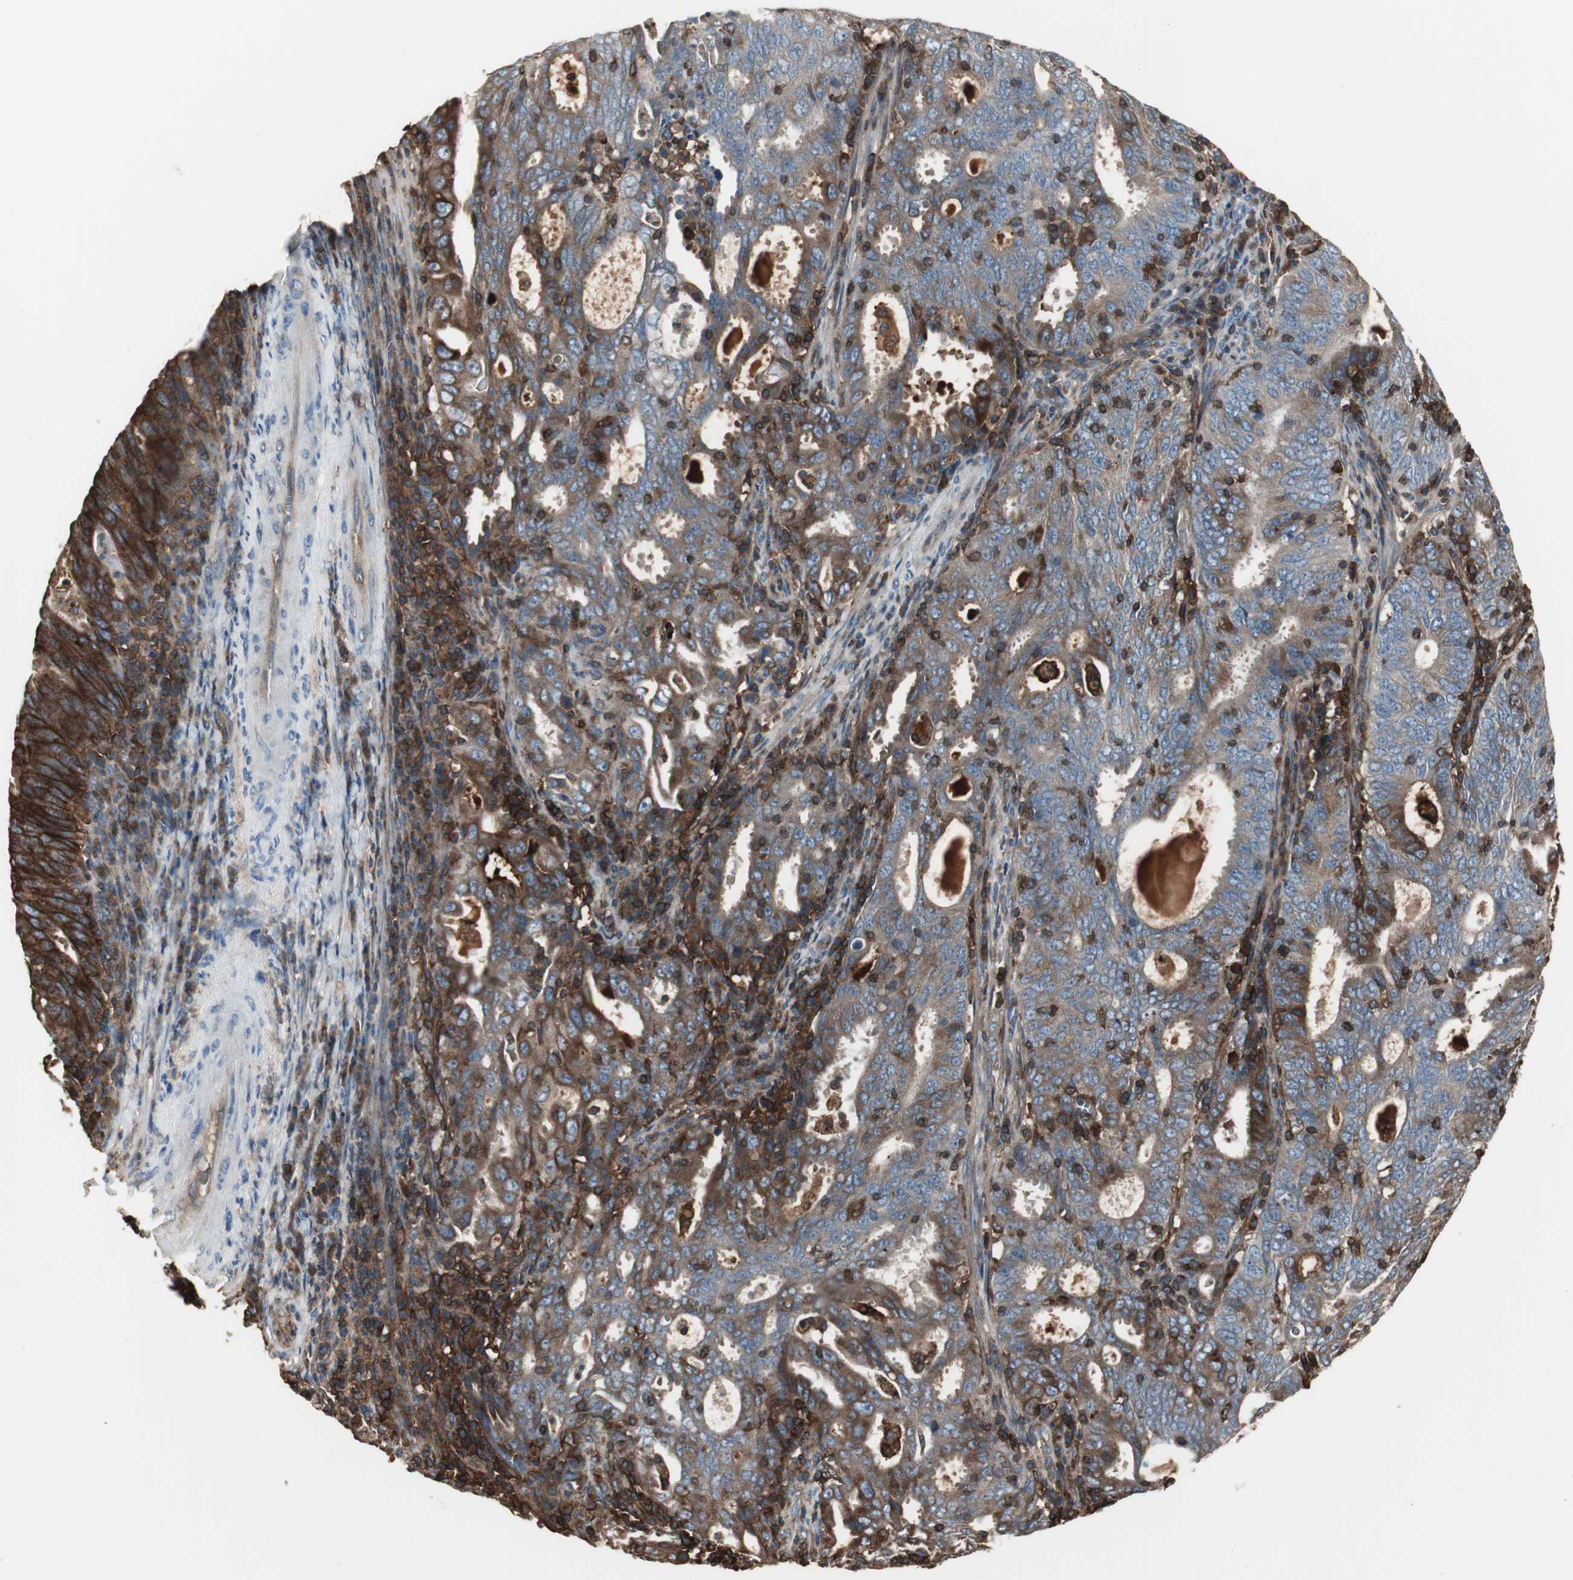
{"staining": {"intensity": "strong", "quantity": ">75%", "location": "cytoplasmic/membranous"}, "tissue": "cervical cancer", "cell_type": "Tumor cells", "image_type": "cancer", "snomed": [{"axis": "morphology", "description": "Adenocarcinoma, NOS"}, {"axis": "topography", "description": "Cervix"}], "caption": "A histopathology image showing strong cytoplasmic/membranous positivity in approximately >75% of tumor cells in cervical adenocarcinoma, as visualized by brown immunohistochemical staining.", "gene": "B2M", "patient": {"sex": "female", "age": 44}}